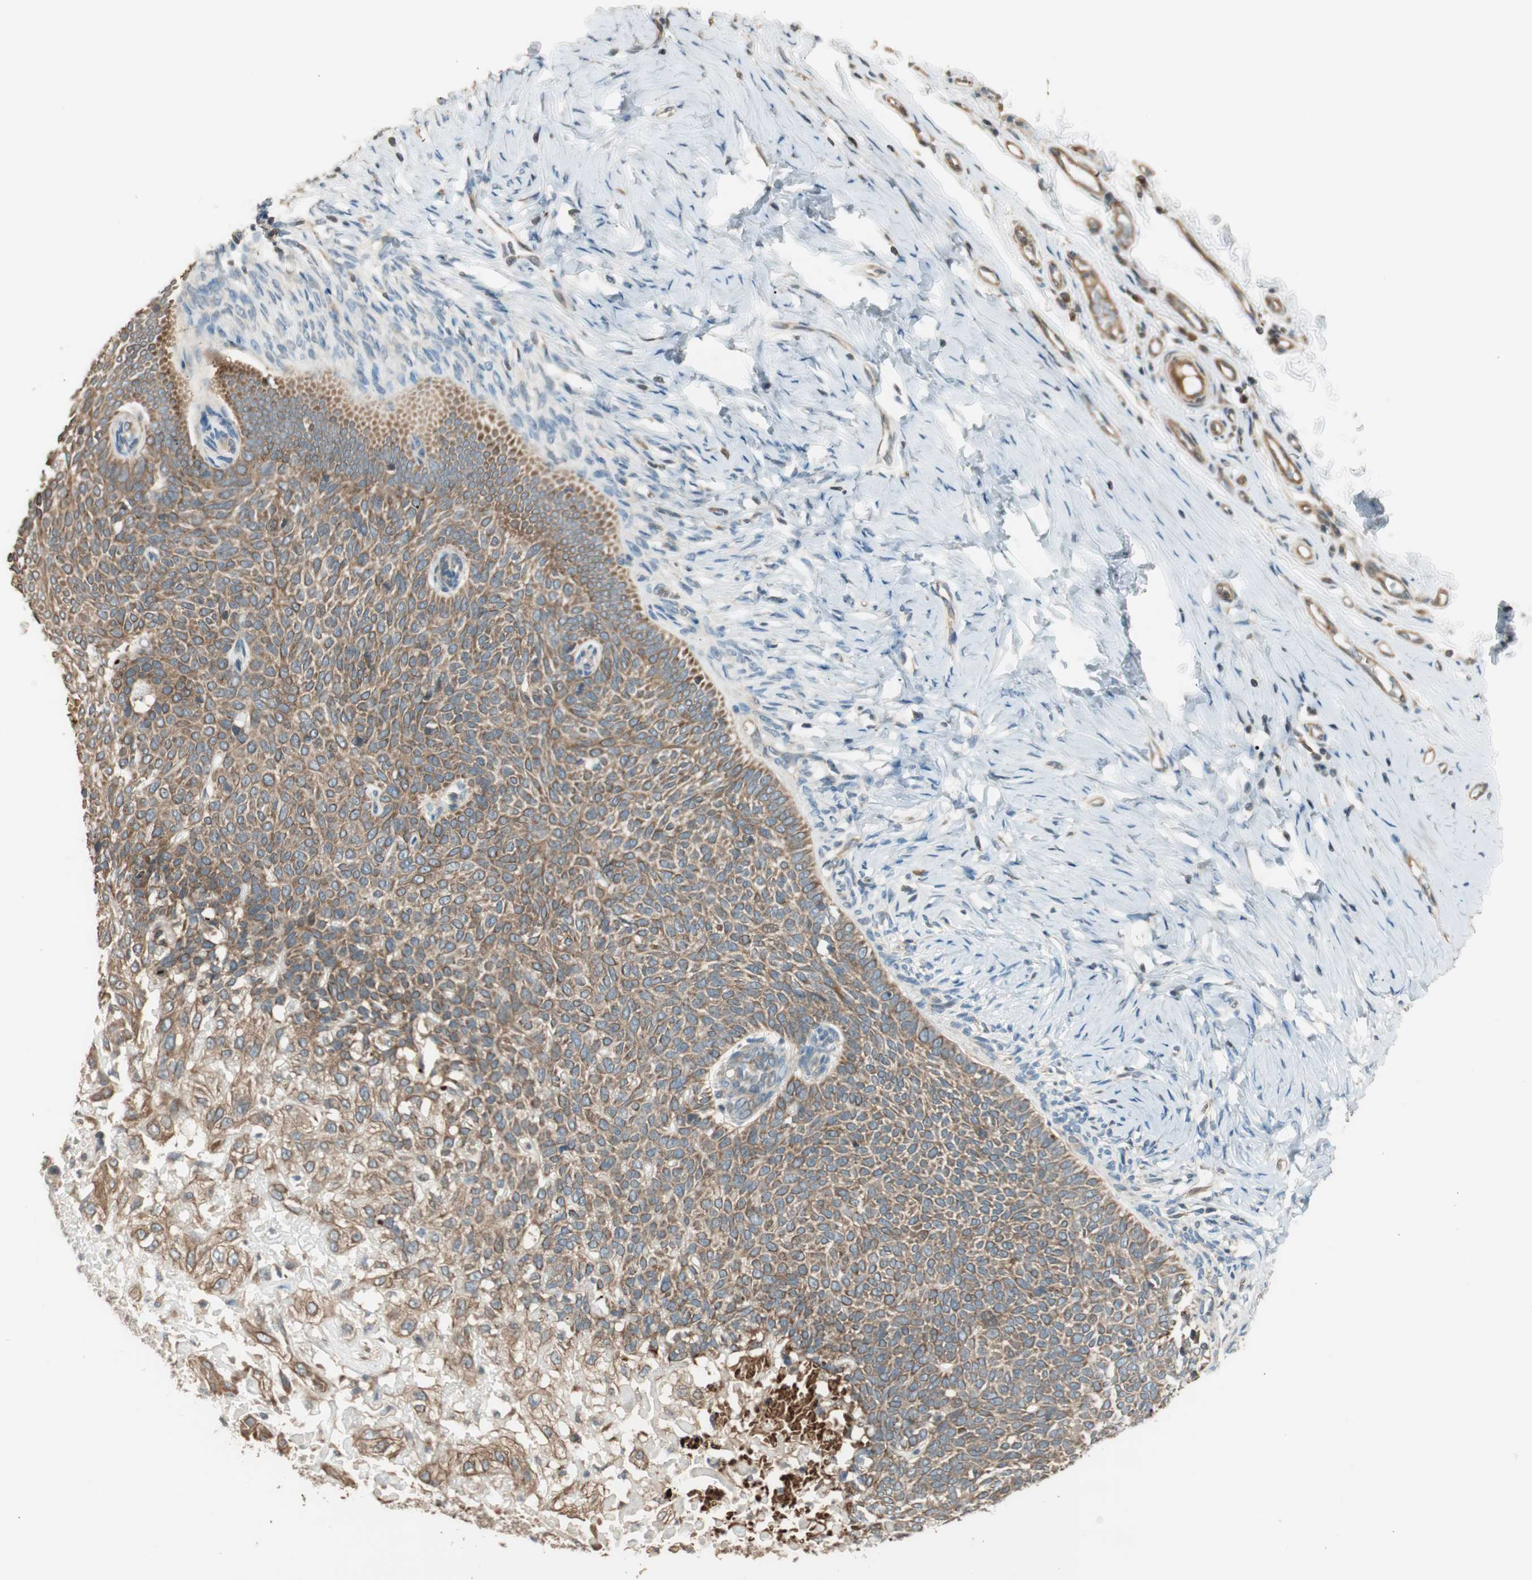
{"staining": {"intensity": "moderate", "quantity": ">75%", "location": "cytoplasmic/membranous"}, "tissue": "skin cancer", "cell_type": "Tumor cells", "image_type": "cancer", "snomed": [{"axis": "morphology", "description": "Normal tissue, NOS"}, {"axis": "morphology", "description": "Basal cell carcinoma"}, {"axis": "topography", "description": "Skin"}], "caption": "A histopathology image of human skin cancer (basal cell carcinoma) stained for a protein reveals moderate cytoplasmic/membranous brown staining in tumor cells. The staining is performed using DAB brown chromogen to label protein expression. The nuclei are counter-stained blue using hematoxylin.", "gene": "PFDN5", "patient": {"sex": "male", "age": 87}}